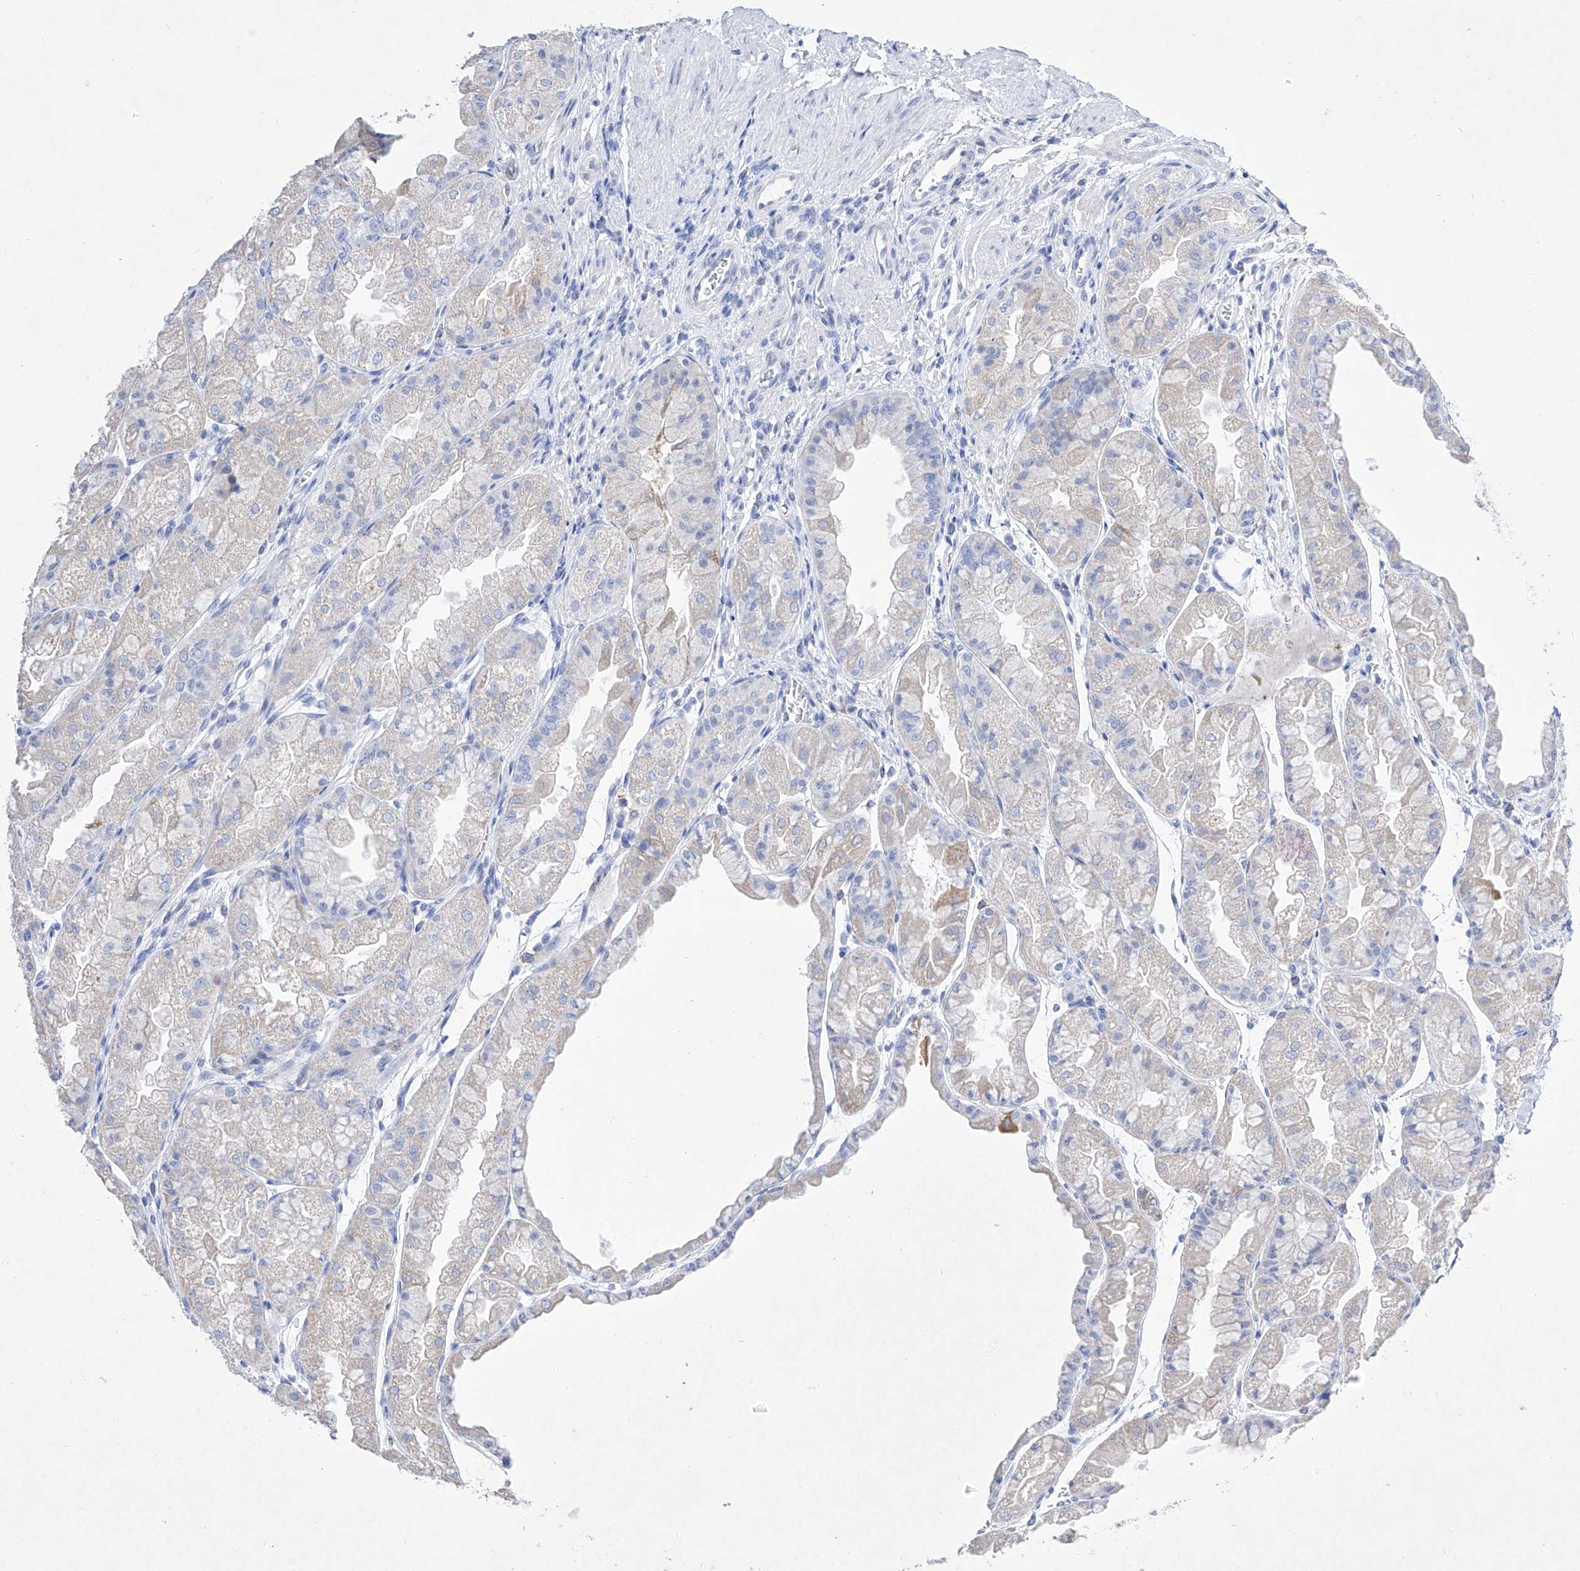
{"staining": {"intensity": "weak", "quantity": "<25%", "location": "cytoplasmic/membranous"}, "tissue": "stomach", "cell_type": "Glandular cells", "image_type": "normal", "snomed": [{"axis": "morphology", "description": "Normal tissue, NOS"}, {"axis": "topography", "description": "Stomach, upper"}], "caption": "Immunohistochemistry of benign human stomach shows no staining in glandular cells. Brightfield microscopy of immunohistochemistry stained with DAB (brown) and hematoxylin (blue), captured at high magnification.", "gene": "TM7SF2", "patient": {"sex": "male", "age": 47}}